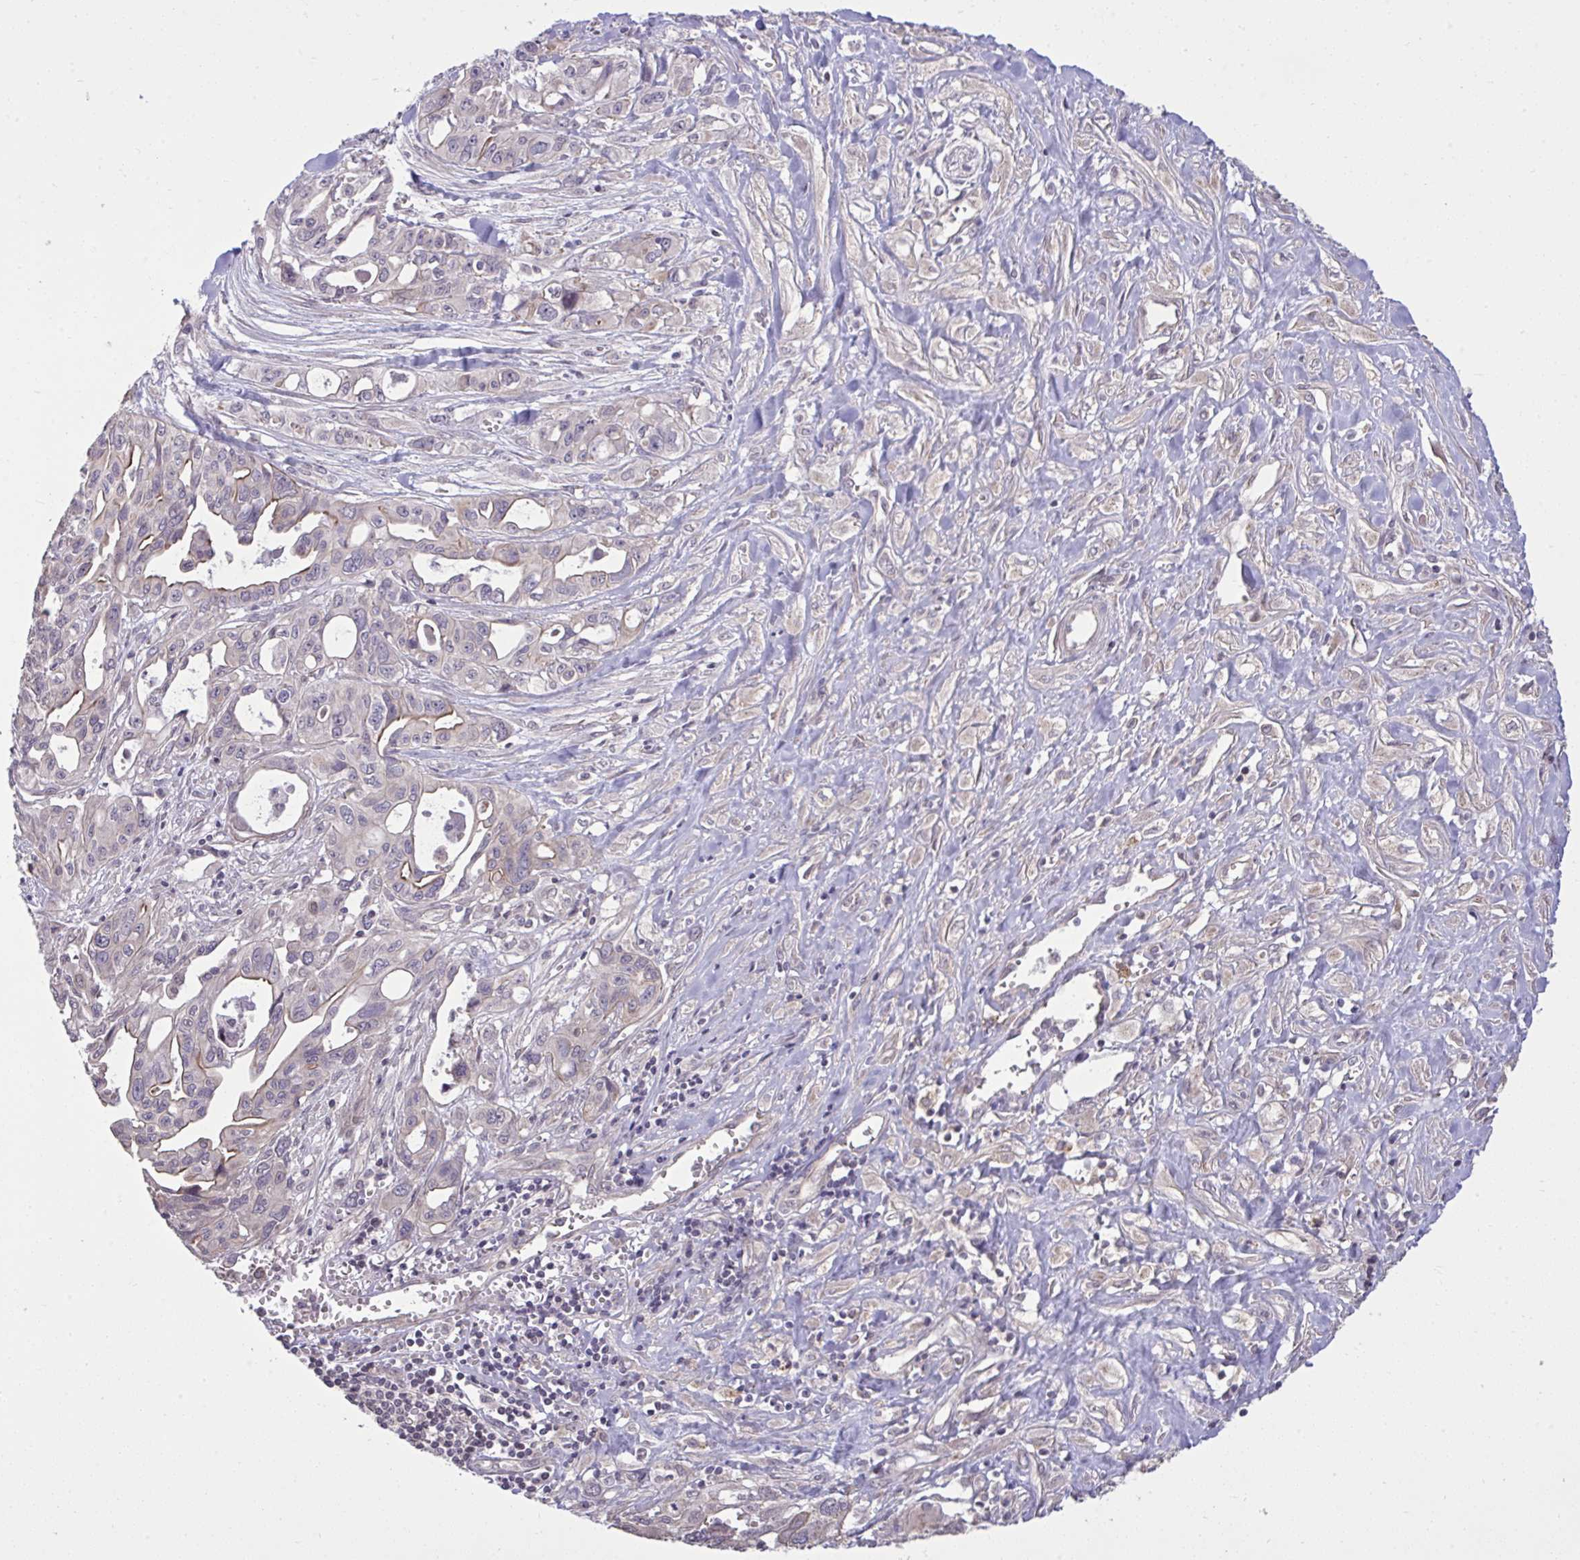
{"staining": {"intensity": "weak", "quantity": "<25%", "location": "cytoplasmic/membranous"}, "tissue": "pancreatic cancer", "cell_type": "Tumor cells", "image_type": "cancer", "snomed": [{"axis": "morphology", "description": "Adenocarcinoma, NOS"}, {"axis": "topography", "description": "Pancreas"}], "caption": "Pancreatic adenocarcinoma stained for a protein using immunohistochemistry demonstrates no positivity tumor cells.", "gene": "CYP20A1", "patient": {"sex": "female", "age": 47}}